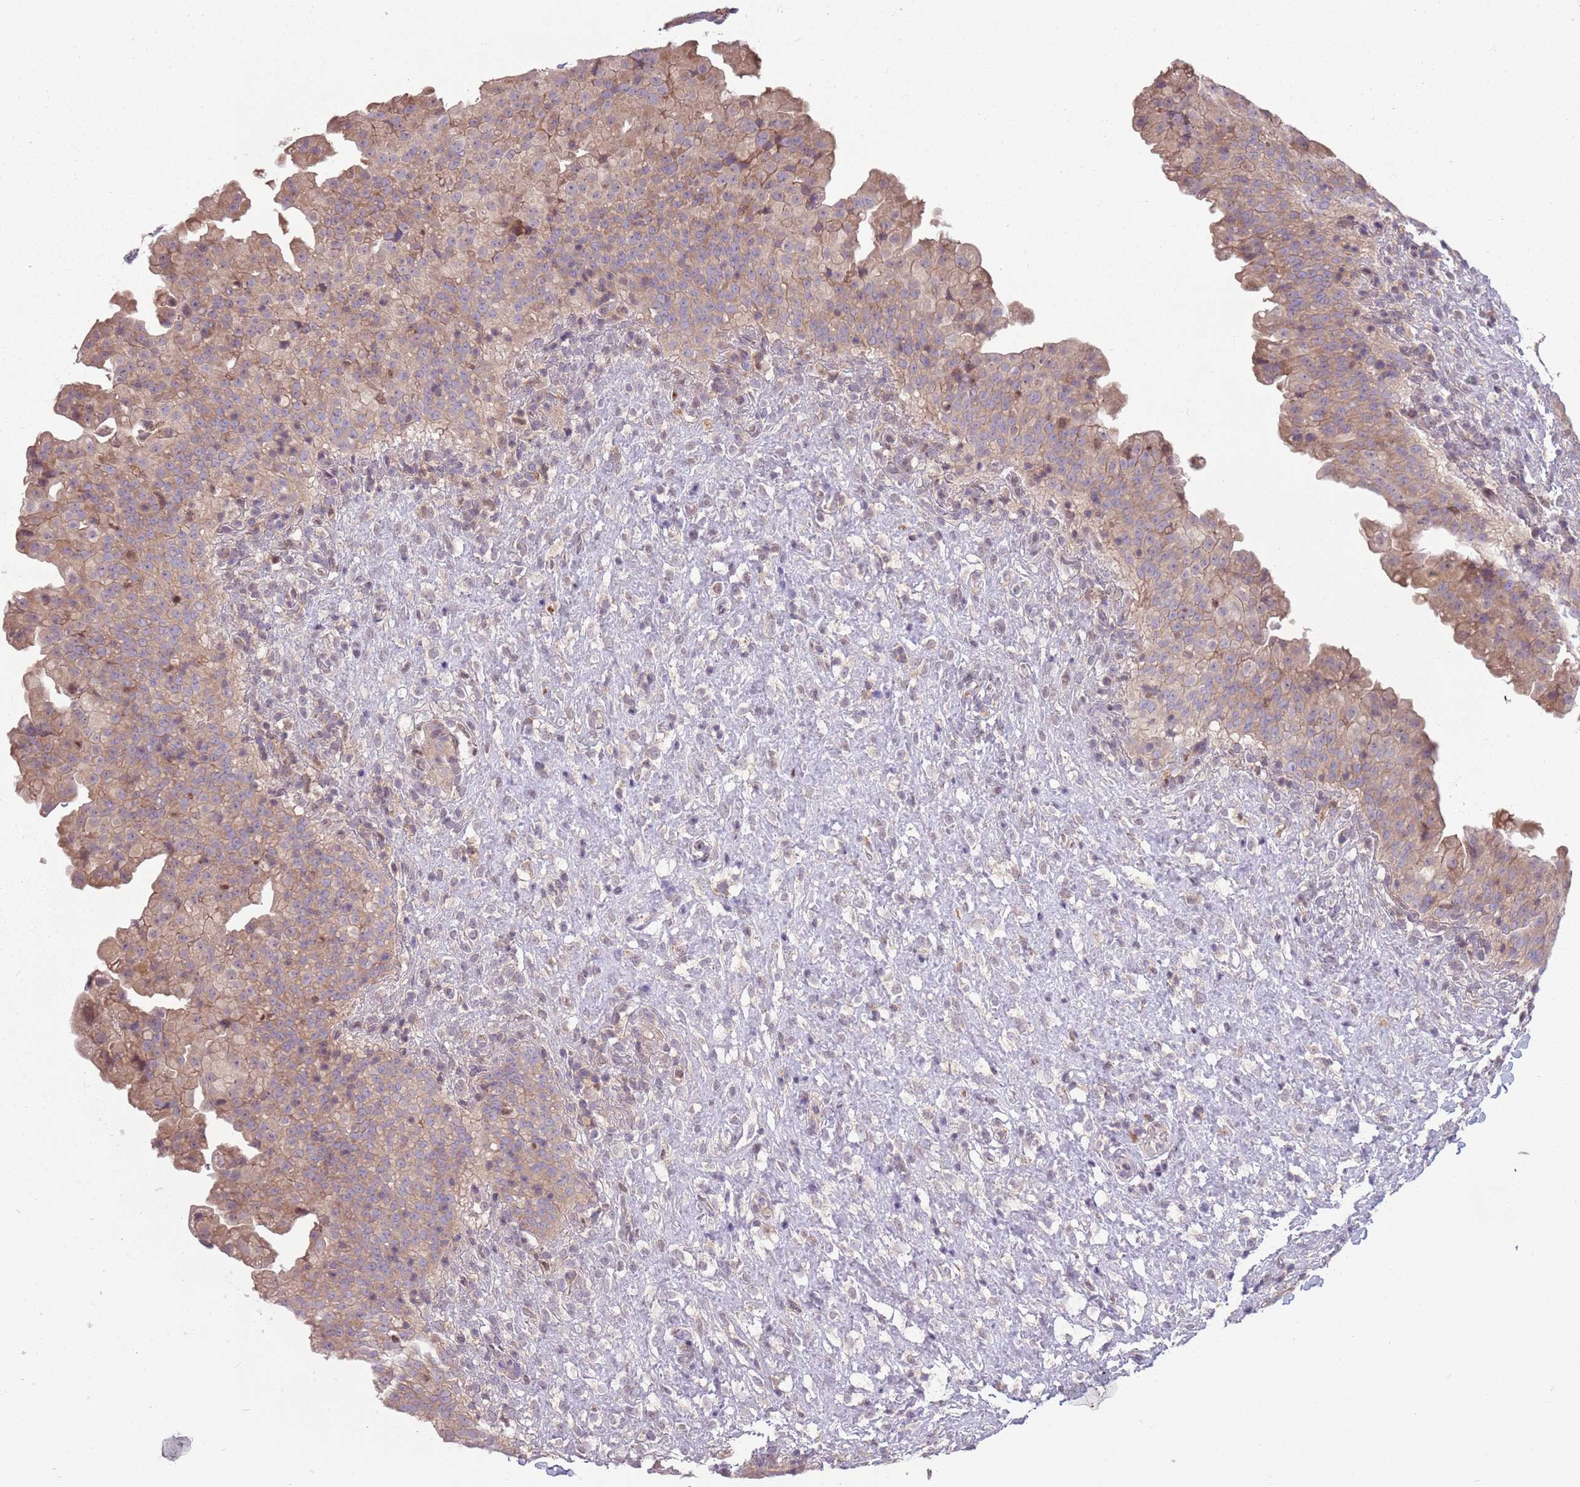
{"staining": {"intensity": "moderate", "quantity": ">75%", "location": "cytoplasmic/membranous"}, "tissue": "urinary bladder", "cell_type": "Urothelial cells", "image_type": "normal", "snomed": [{"axis": "morphology", "description": "Normal tissue, NOS"}, {"axis": "topography", "description": "Urinary bladder"}], "caption": "A brown stain shows moderate cytoplasmic/membranous expression of a protein in urothelial cells of normal human urinary bladder. (IHC, brightfield microscopy, high magnification).", "gene": "PPP1R27", "patient": {"sex": "female", "age": 27}}